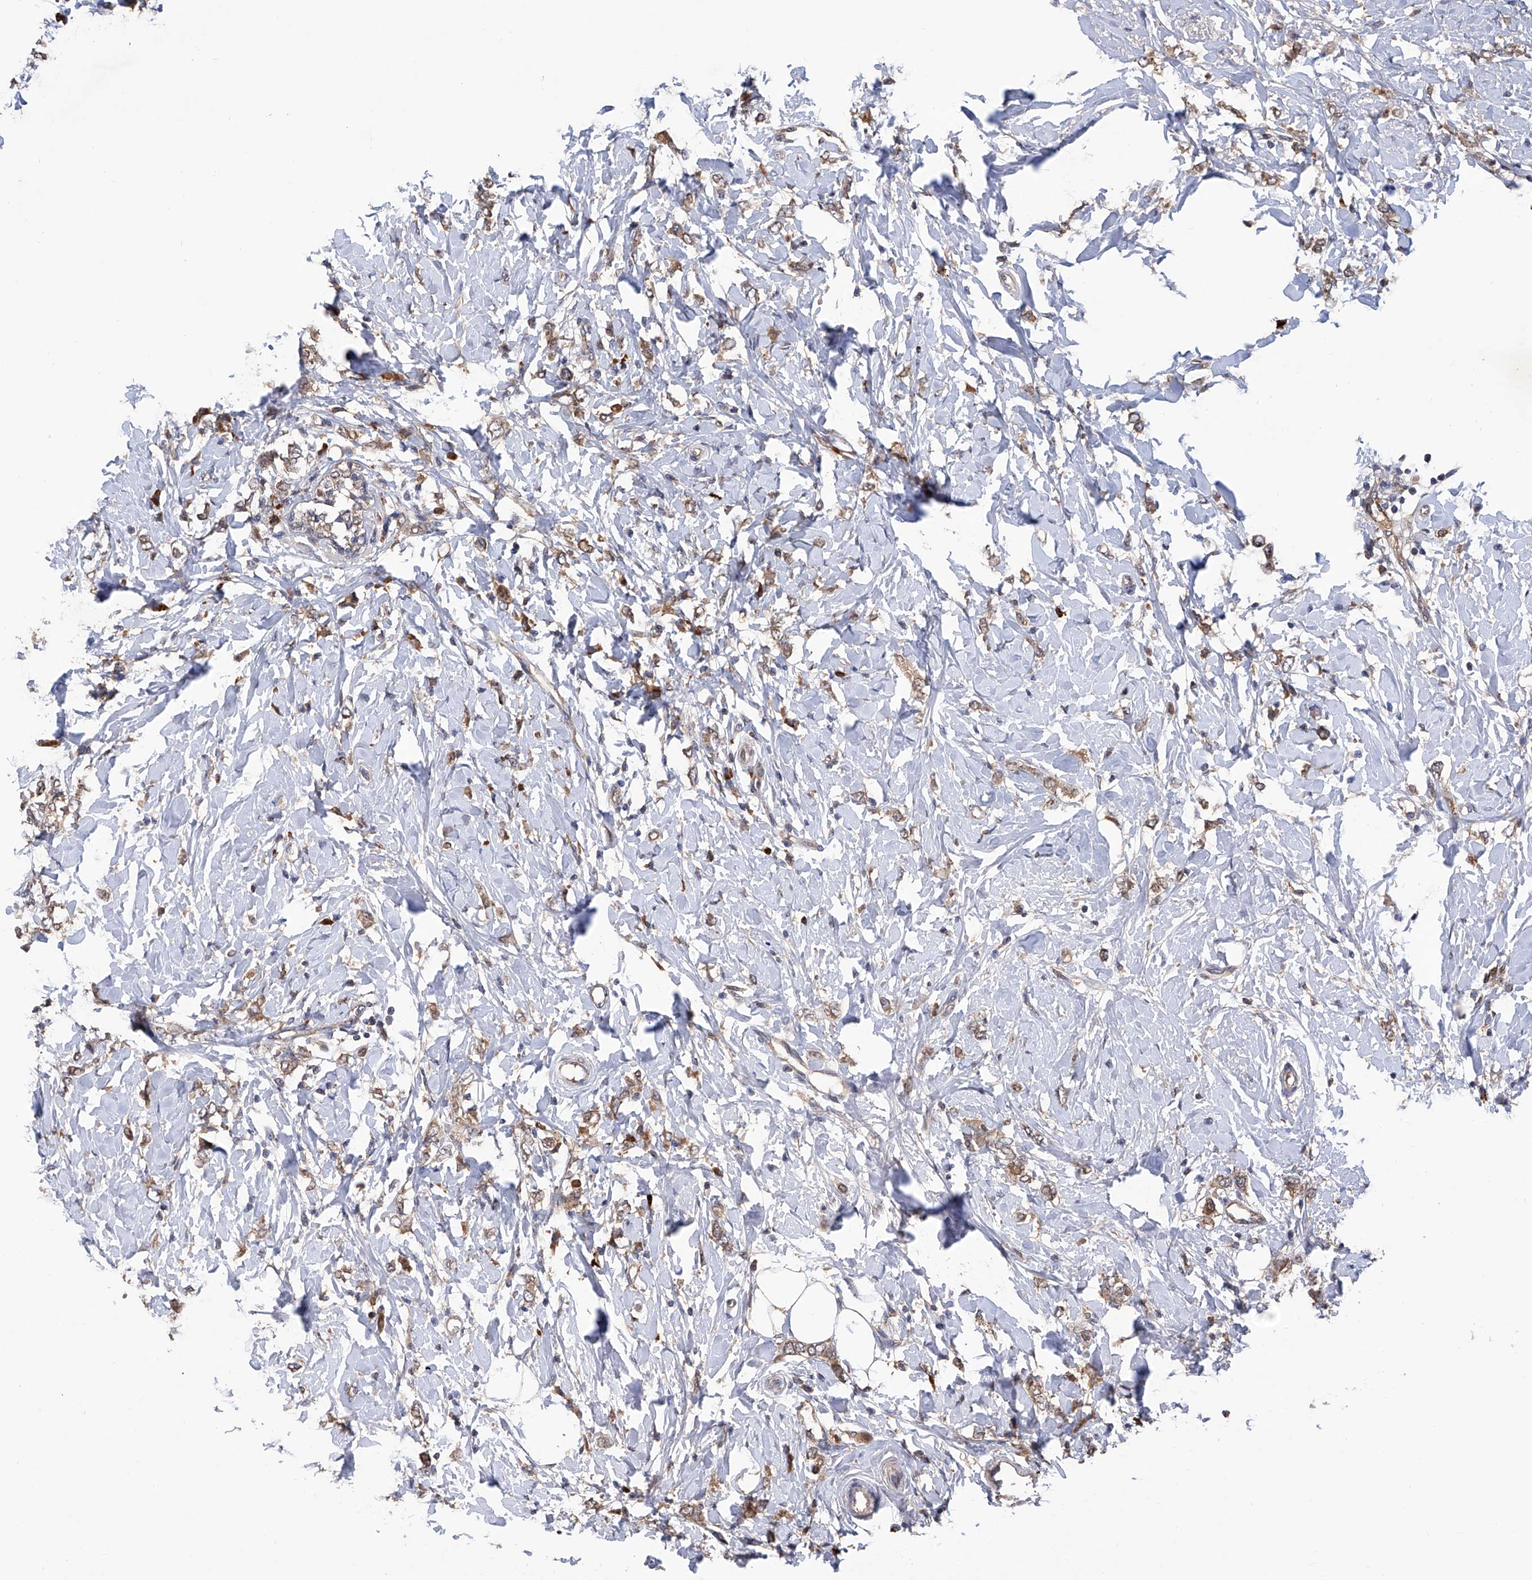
{"staining": {"intensity": "moderate", "quantity": ">75%", "location": "cytoplasmic/membranous"}, "tissue": "breast cancer", "cell_type": "Tumor cells", "image_type": "cancer", "snomed": [{"axis": "morphology", "description": "Normal tissue, NOS"}, {"axis": "morphology", "description": "Lobular carcinoma"}, {"axis": "topography", "description": "Breast"}], "caption": "Breast lobular carcinoma tissue demonstrates moderate cytoplasmic/membranous staining in approximately >75% of tumor cells", "gene": "USP45", "patient": {"sex": "female", "age": 47}}